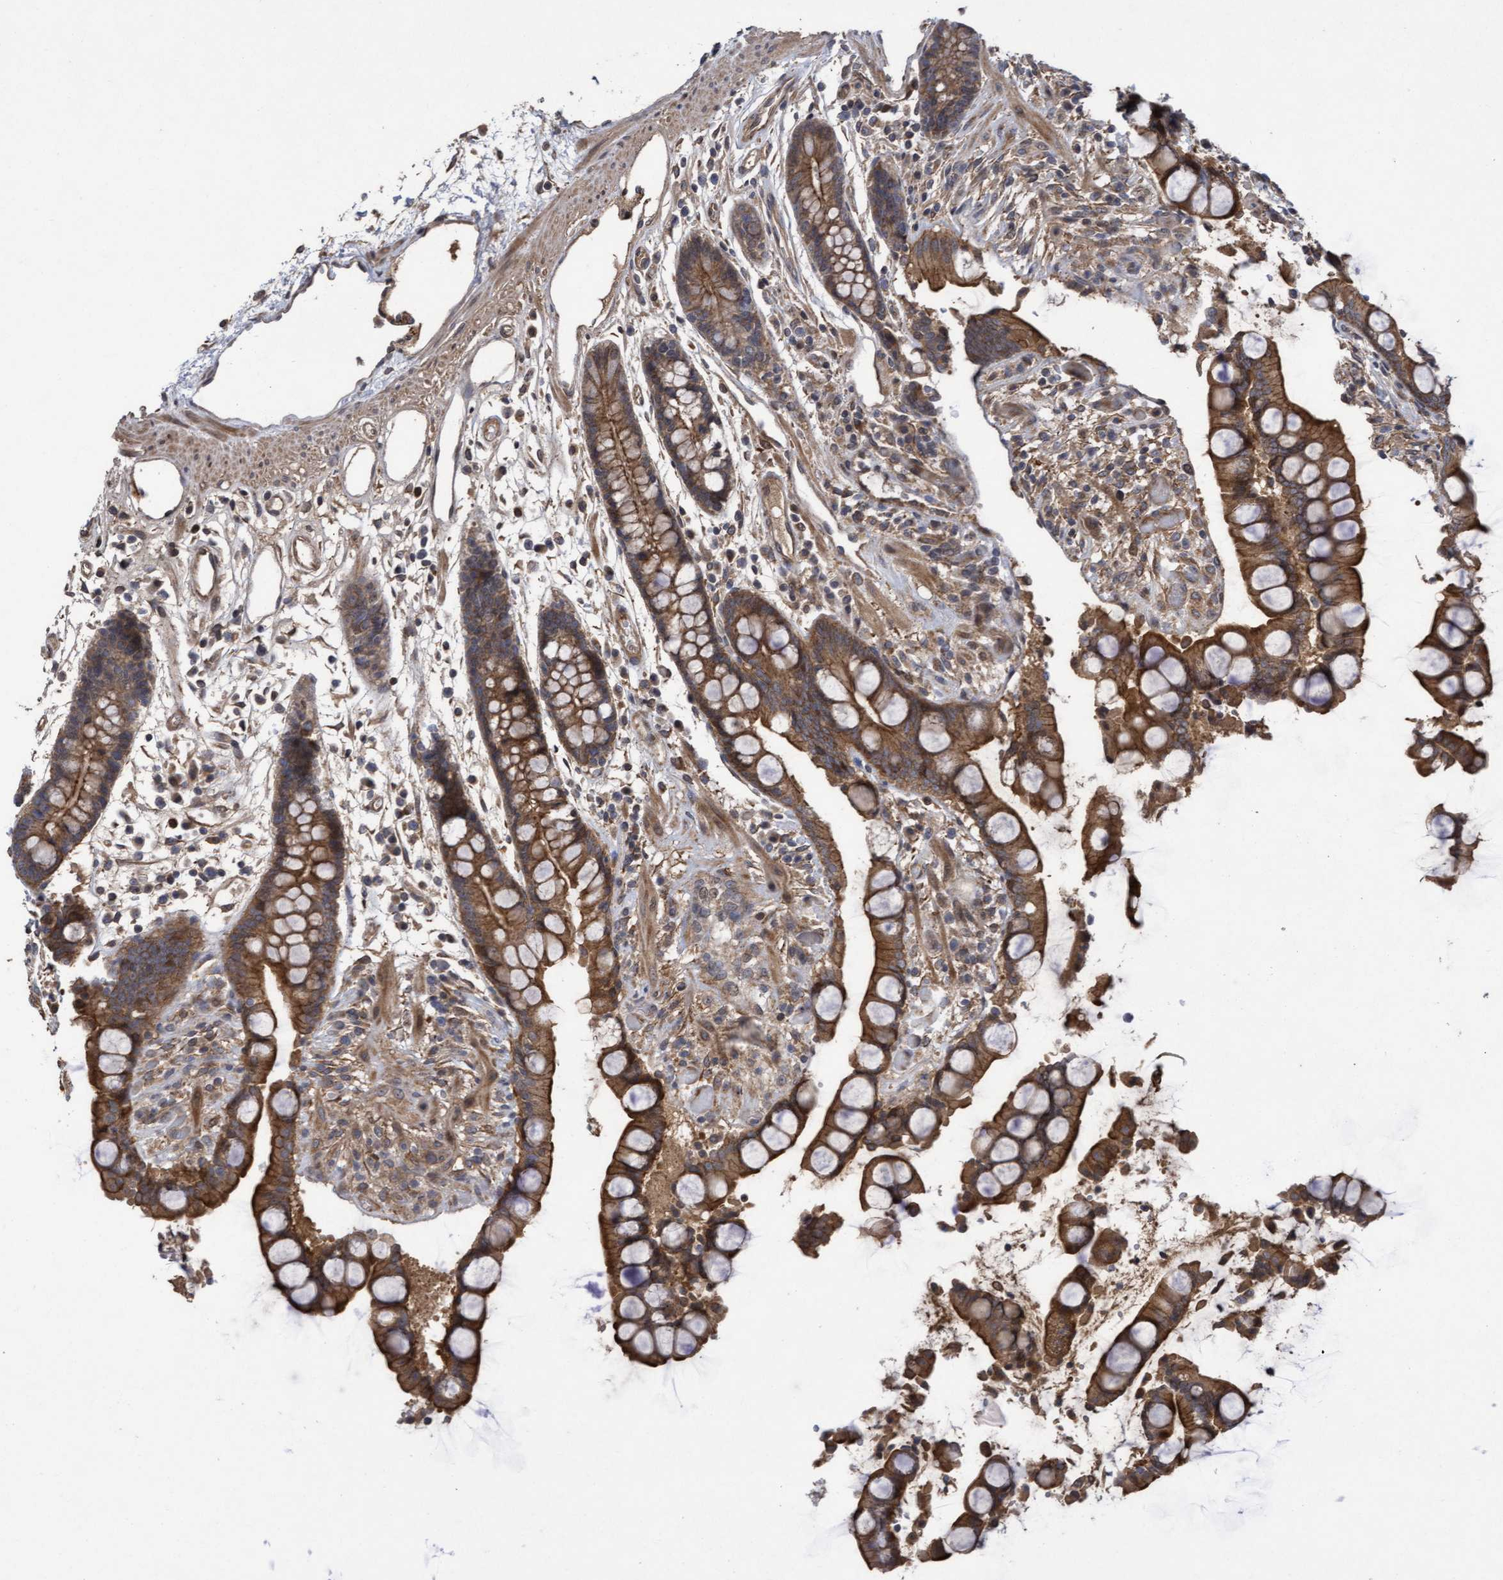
{"staining": {"intensity": "moderate", "quantity": ">75%", "location": "cytoplasmic/membranous"}, "tissue": "colon", "cell_type": "Endothelial cells", "image_type": "normal", "snomed": [{"axis": "morphology", "description": "Normal tissue, NOS"}, {"axis": "topography", "description": "Colon"}], "caption": "A micrograph of colon stained for a protein demonstrates moderate cytoplasmic/membranous brown staining in endothelial cells. (DAB (3,3'-diaminobenzidine) IHC, brown staining for protein, blue staining for nuclei).", "gene": "COBL", "patient": {"sex": "male", "age": 73}}